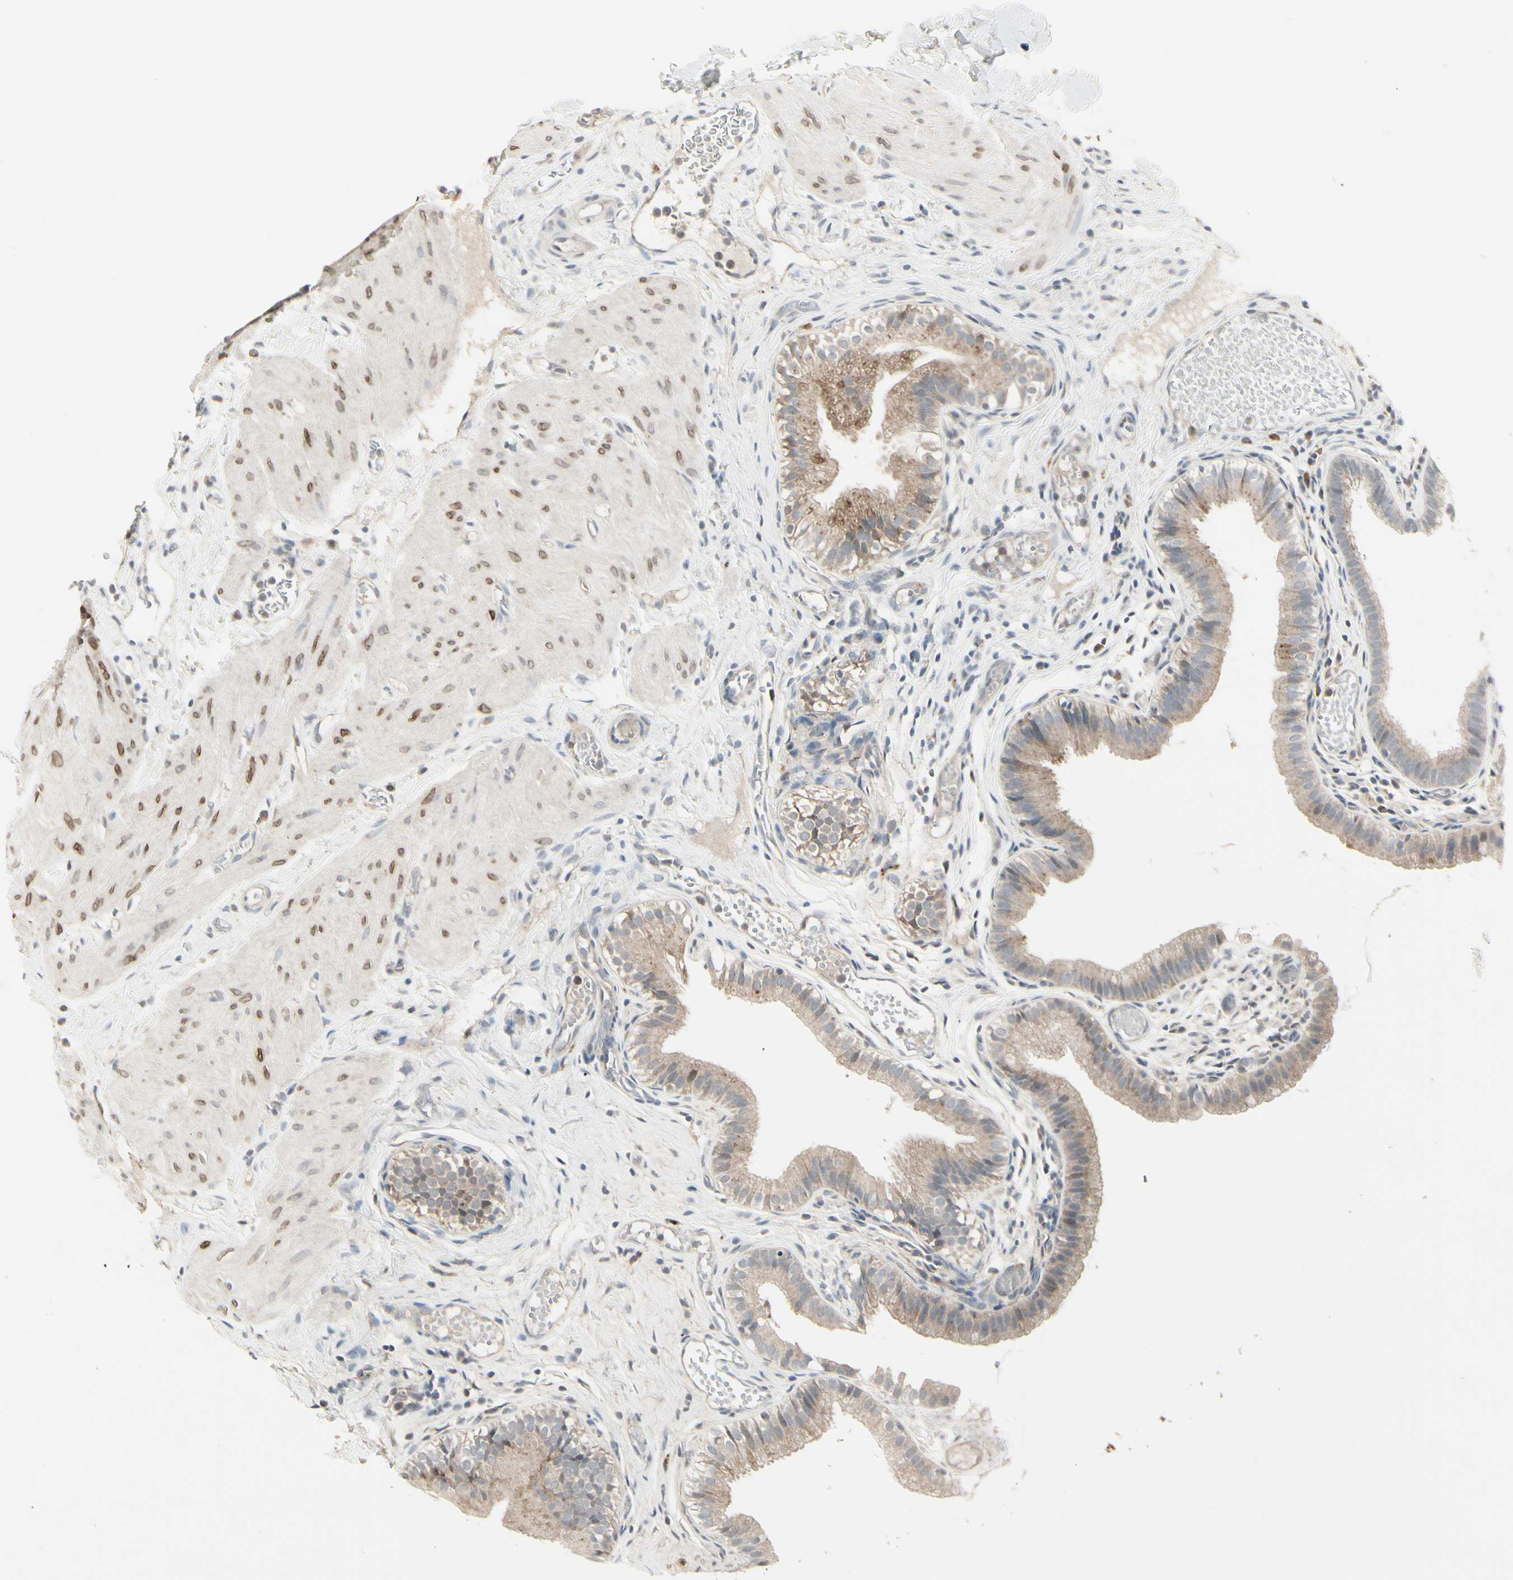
{"staining": {"intensity": "moderate", "quantity": ">75%", "location": "cytoplasmic/membranous"}, "tissue": "gallbladder", "cell_type": "Glandular cells", "image_type": "normal", "snomed": [{"axis": "morphology", "description": "Normal tissue, NOS"}, {"axis": "topography", "description": "Gallbladder"}], "caption": "This micrograph demonstrates immunohistochemistry (IHC) staining of unremarkable gallbladder, with medium moderate cytoplasmic/membranous staining in approximately >75% of glandular cells.", "gene": "GRN", "patient": {"sex": "female", "age": 26}}